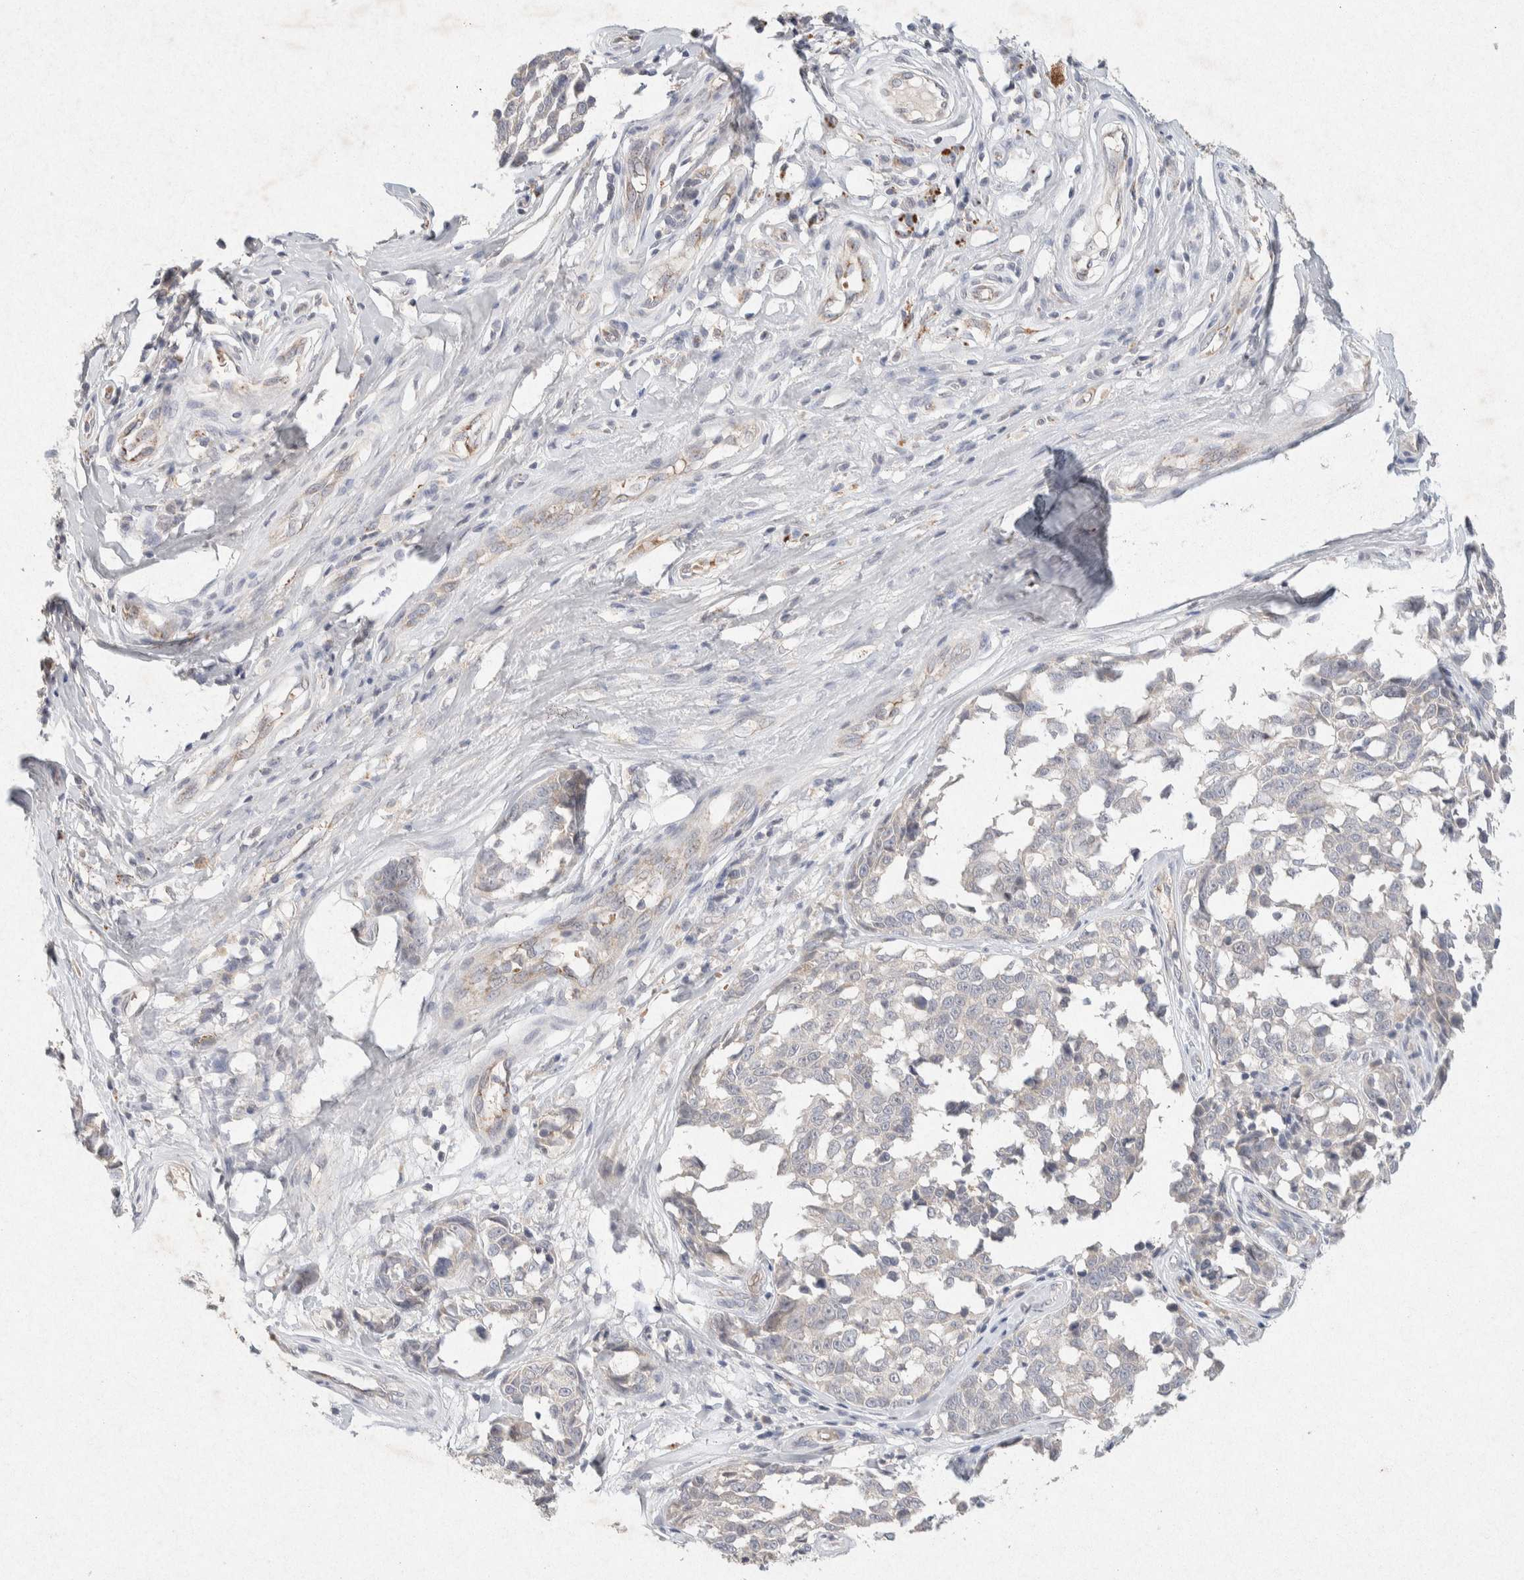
{"staining": {"intensity": "negative", "quantity": "none", "location": "none"}, "tissue": "melanoma", "cell_type": "Tumor cells", "image_type": "cancer", "snomed": [{"axis": "morphology", "description": "Malignant melanoma, NOS"}, {"axis": "topography", "description": "Skin"}], "caption": "Tumor cells are negative for brown protein staining in malignant melanoma. The staining is performed using DAB (3,3'-diaminobenzidine) brown chromogen with nuclei counter-stained in using hematoxylin.", "gene": "GNAI1", "patient": {"sex": "female", "age": 64}}